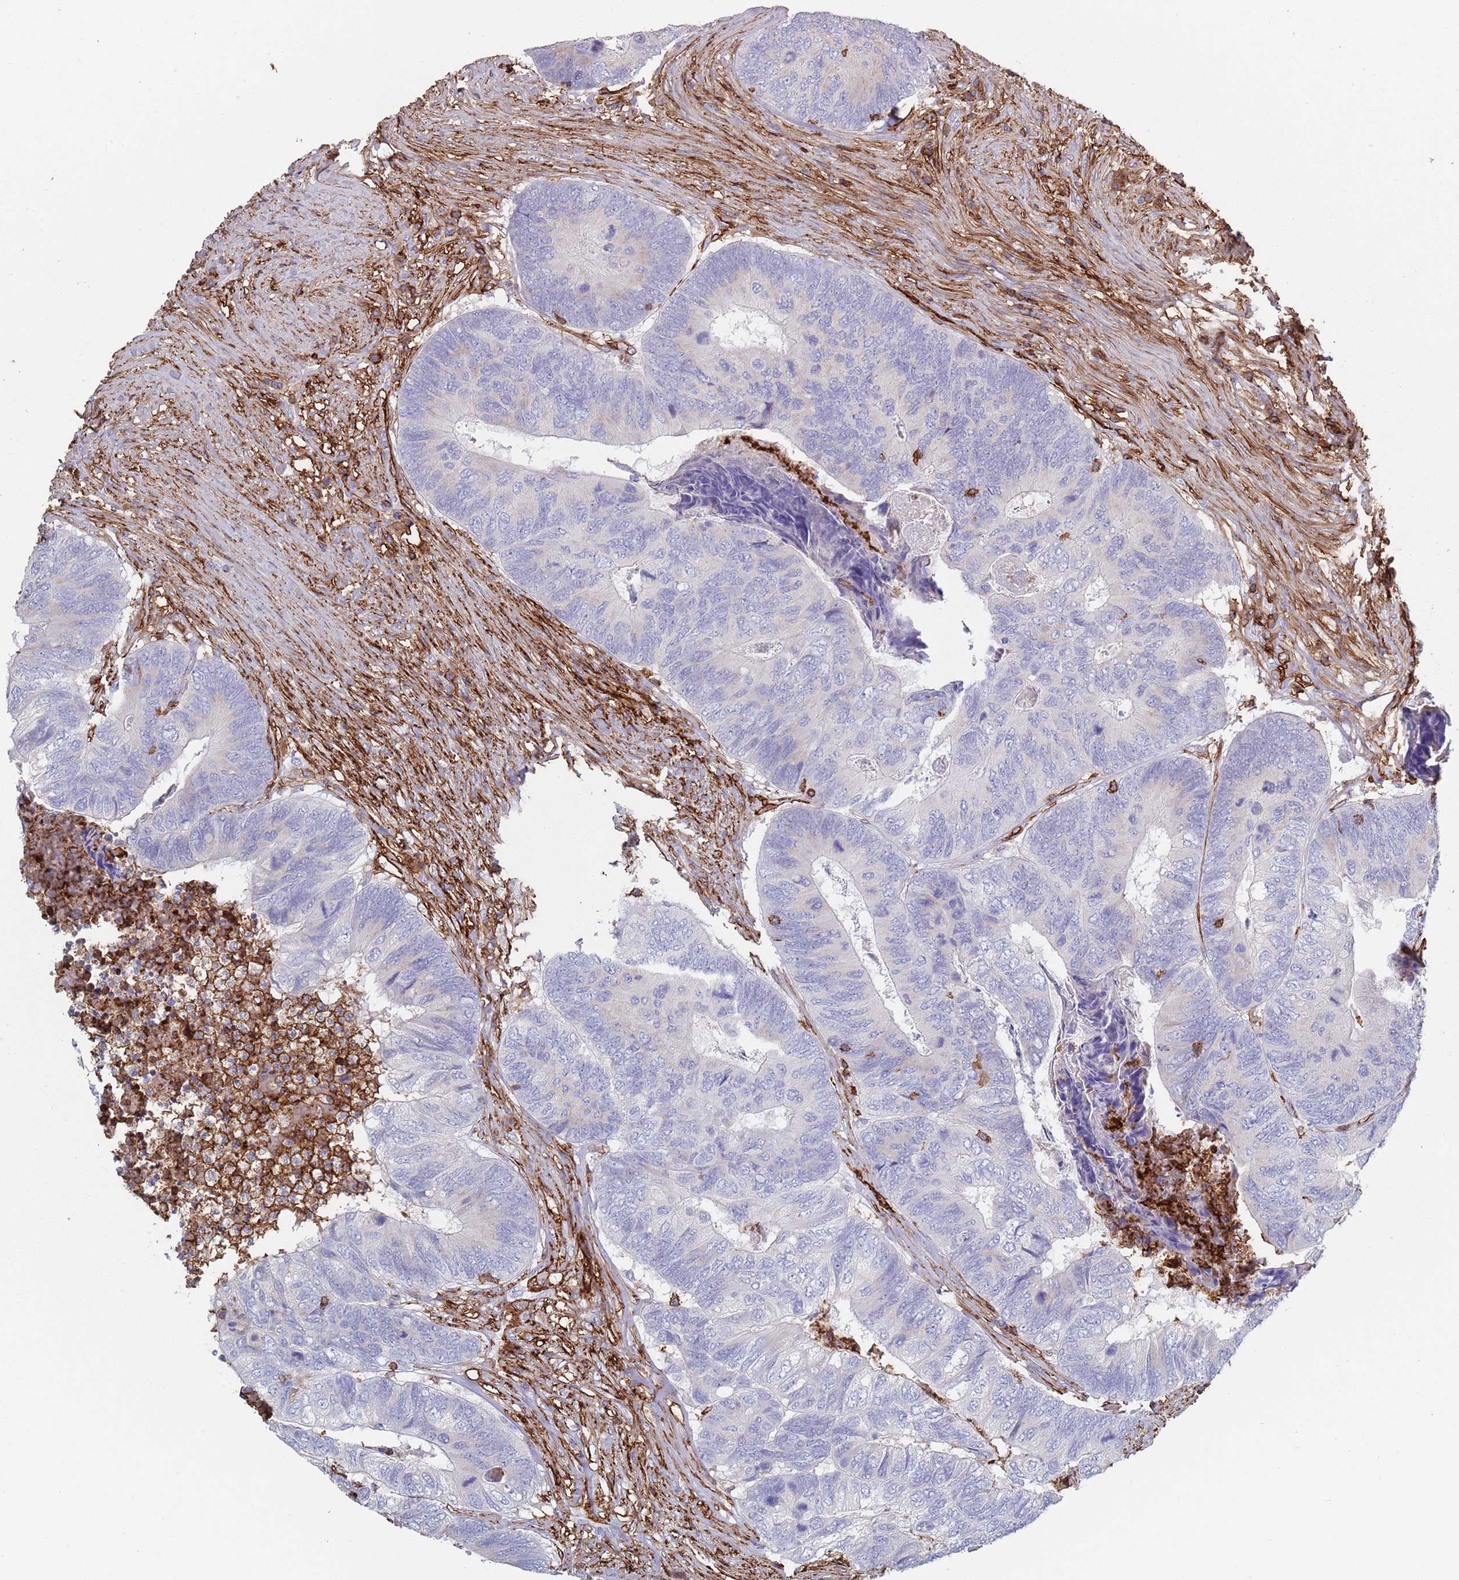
{"staining": {"intensity": "negative", "quantity": "none", "location": "none"}, "tissue": "colorectal cancer", "cell_type": "Tumor cells", "image_type": "cancer", "snomed": [{"axis": "morphology", "description": "Adenocarcinoma, NOS"}, {"axis": "topography", "description": "Colon"}], "caption": "DAB immunohistochemical staining of human colorectal adenocarcinoma demonstrates no significant staining in tumor cells.", "gene": "RNF144A", "patient": {"sex": "female", "age": 67}}